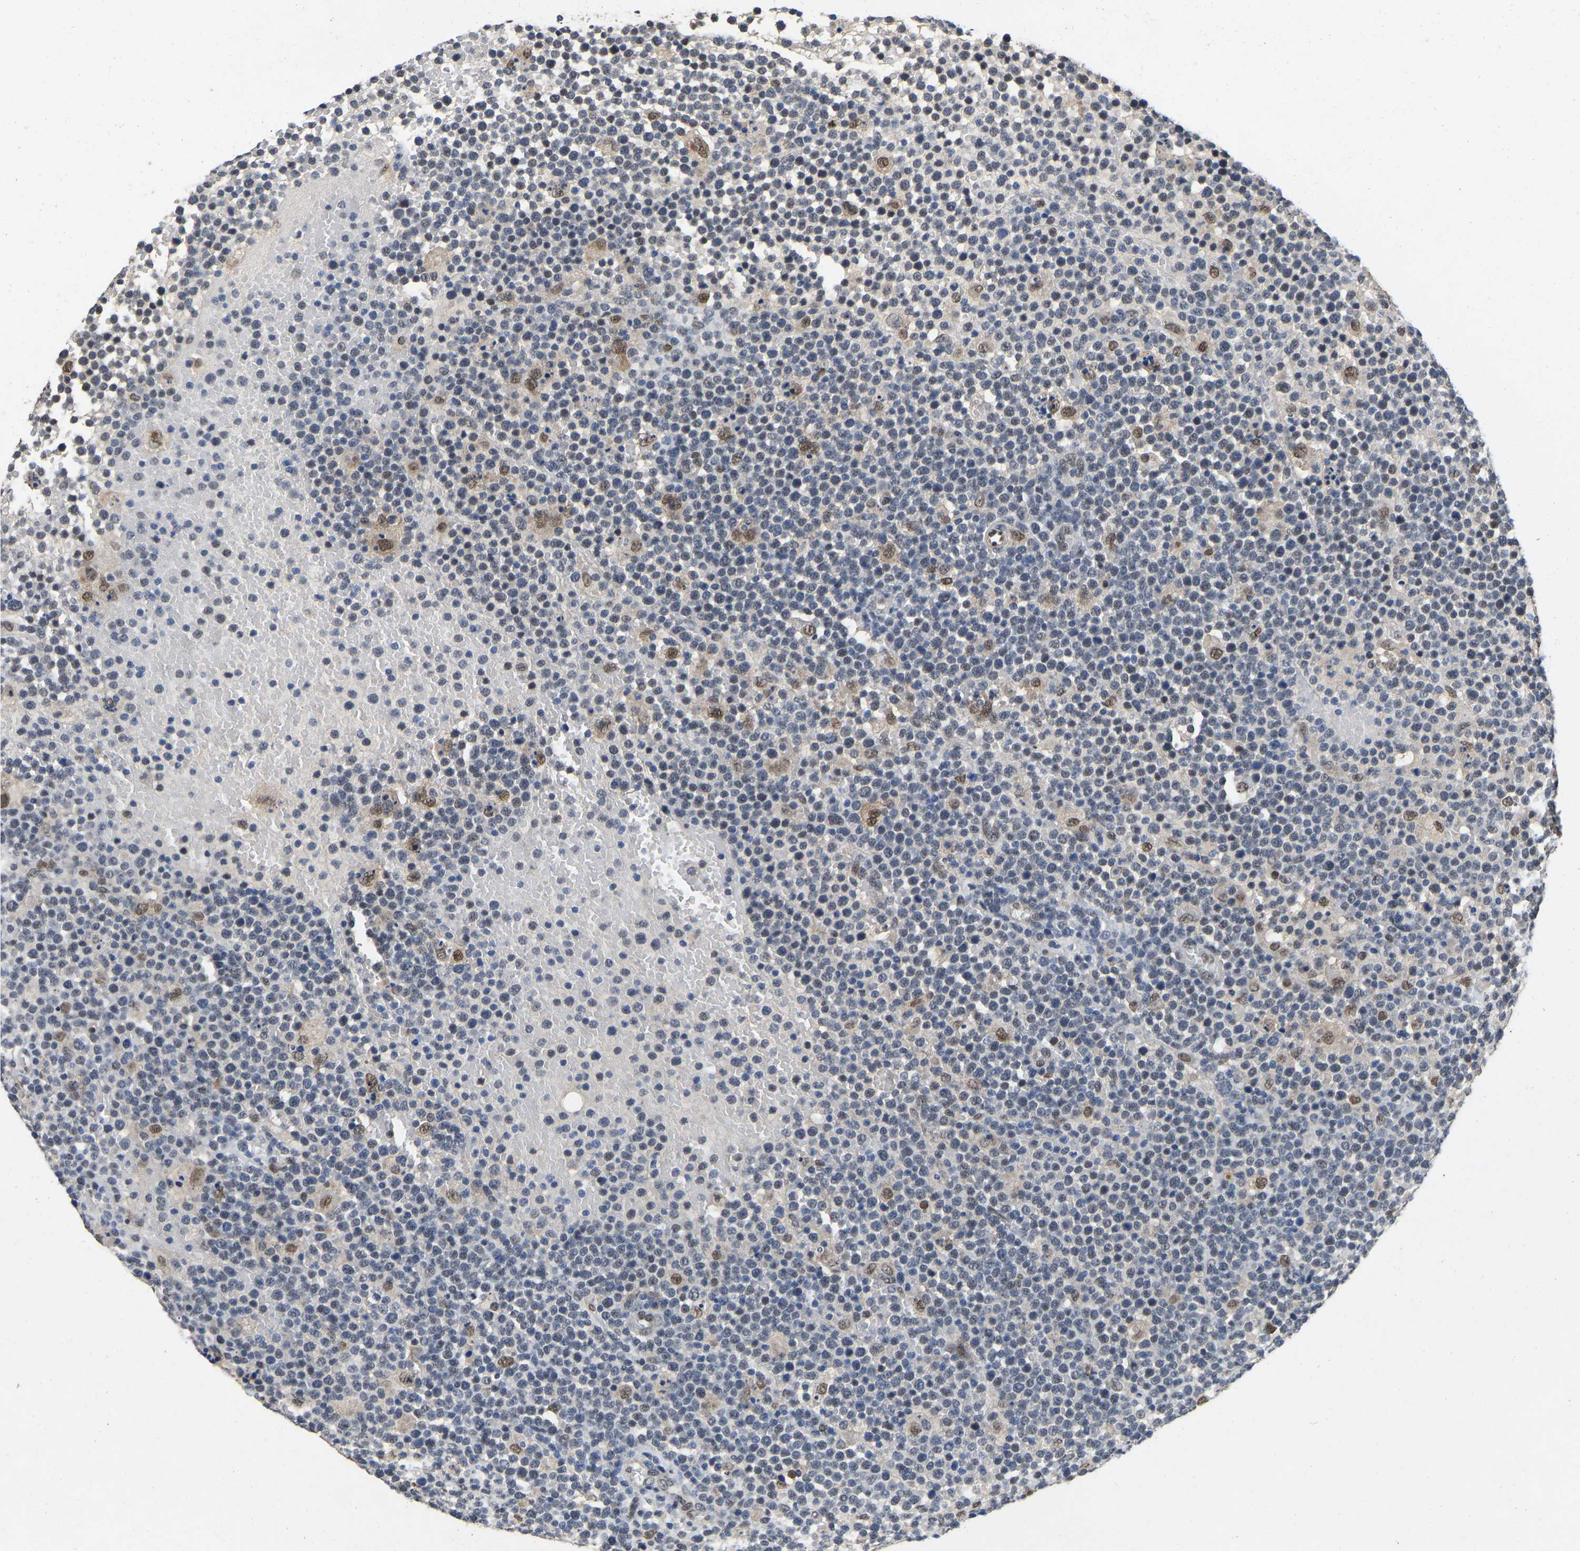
{"staining": {"intensity": "moderate", "quantity": "25%-75%", "location": "nuclear"}, "tissue": "lymphoma", "cell_type": "Tumor cells", "image_type": "cancer", "snomed": [{"axis": "morphology", "description": "Malignant lymphoma, non-Hodgkin's type, High grade"}, {"axis": "topography", "description": "Lymph node"}], "caption": "Moderate nuclear expression is seen in approximately 25%-75% of tumor cells in lymphoma.", "gene": "QKI", "patient": {"sex": "male", "age": 61}}